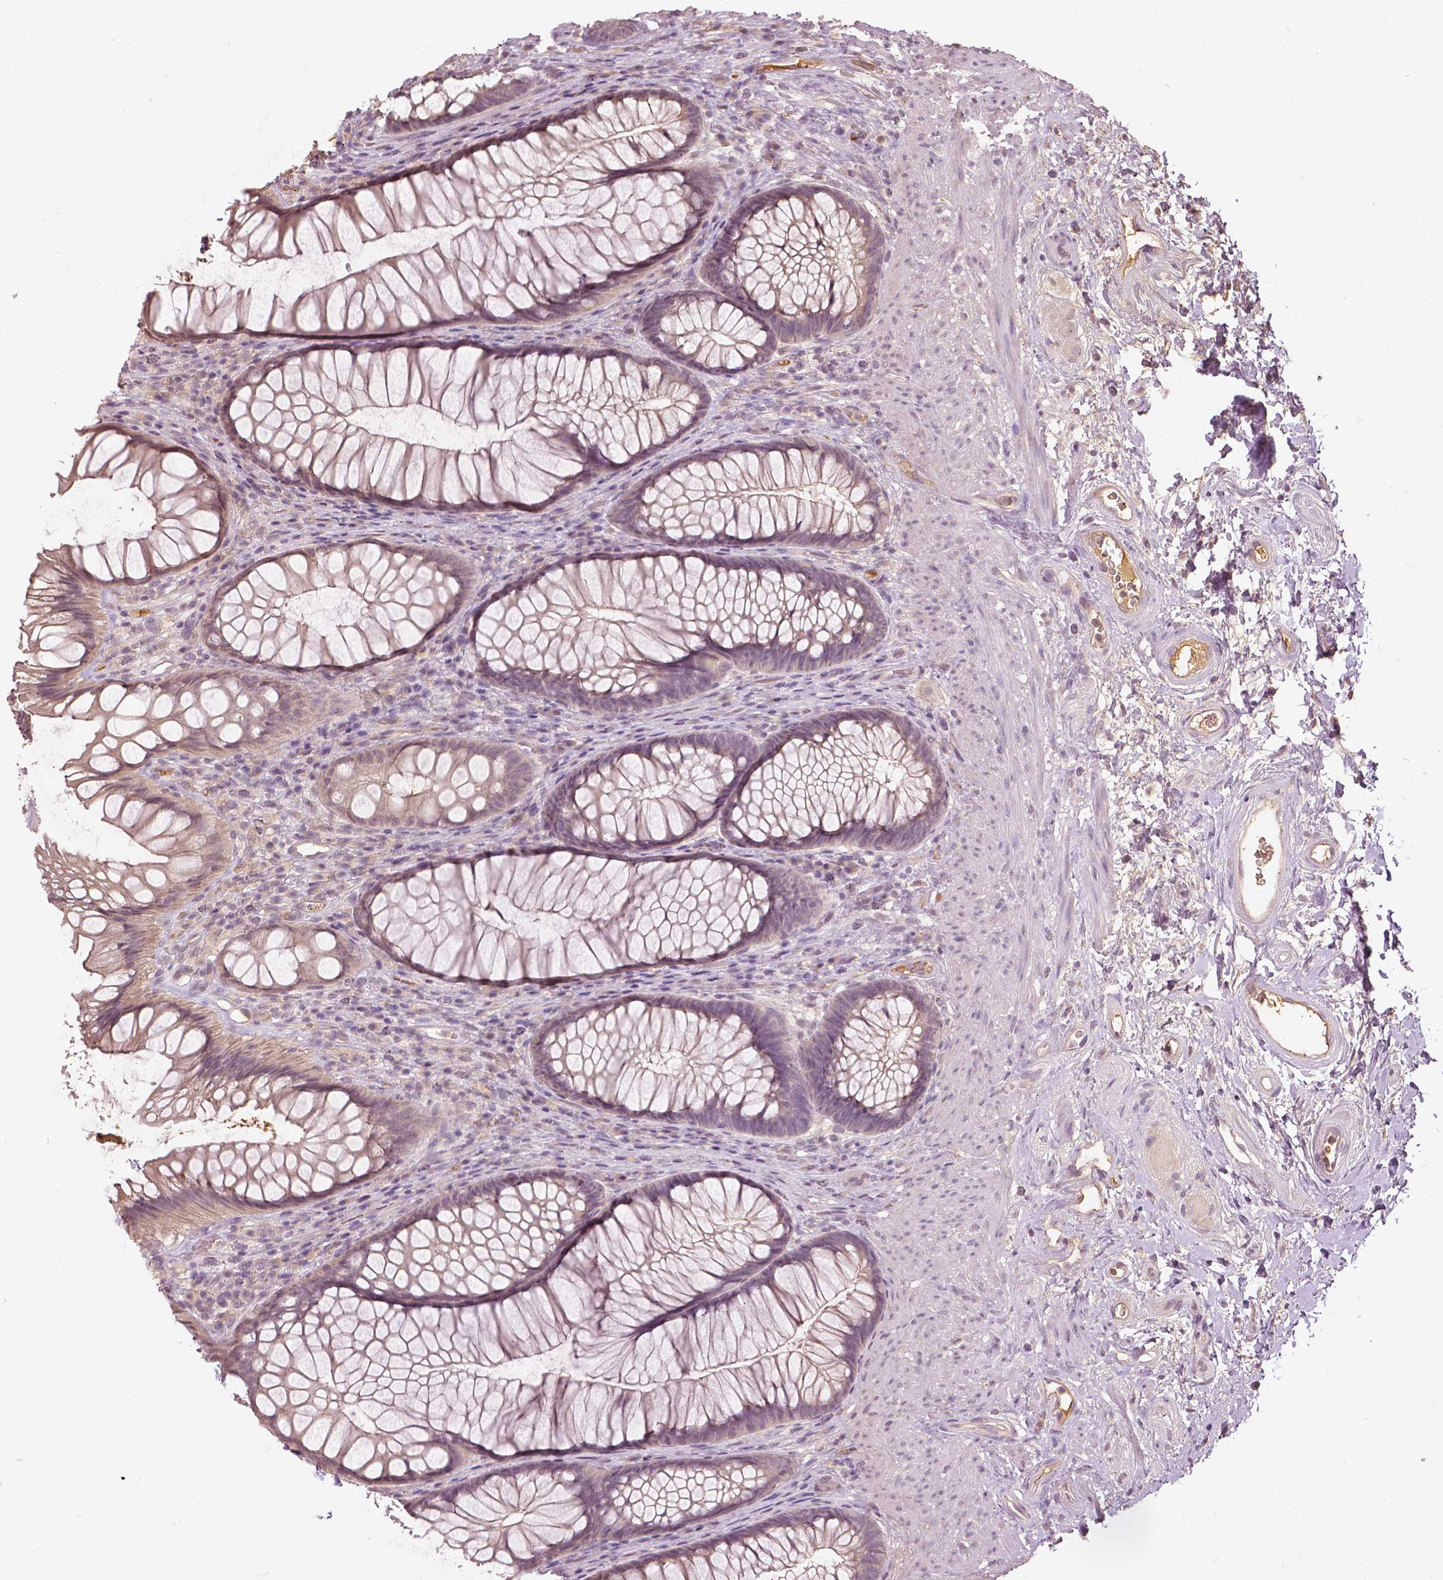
{"staining": {"intensity": "weak", "quantity": "<25%", "location": "cytoplasmic/membranous"}, "tissue": "rectum", "cell_type": "Glandular cells", "image_type": "normal", "snomed": [{"axis": "morphology", "description": "Normal tissue, NOS"}, {"axis": "topography", "description": "Smooth muscle"}, {"axis": "topography", "description": "Rectum"}], "caption": "Immunohistochemical staining of benign human rectum shows no significant expression in glandular cells. (DAB immunohistochemistry with hematoxylin counter stain).", "gene": "ANGPTL4", "patient": {"sex": "male", "age": 53}}